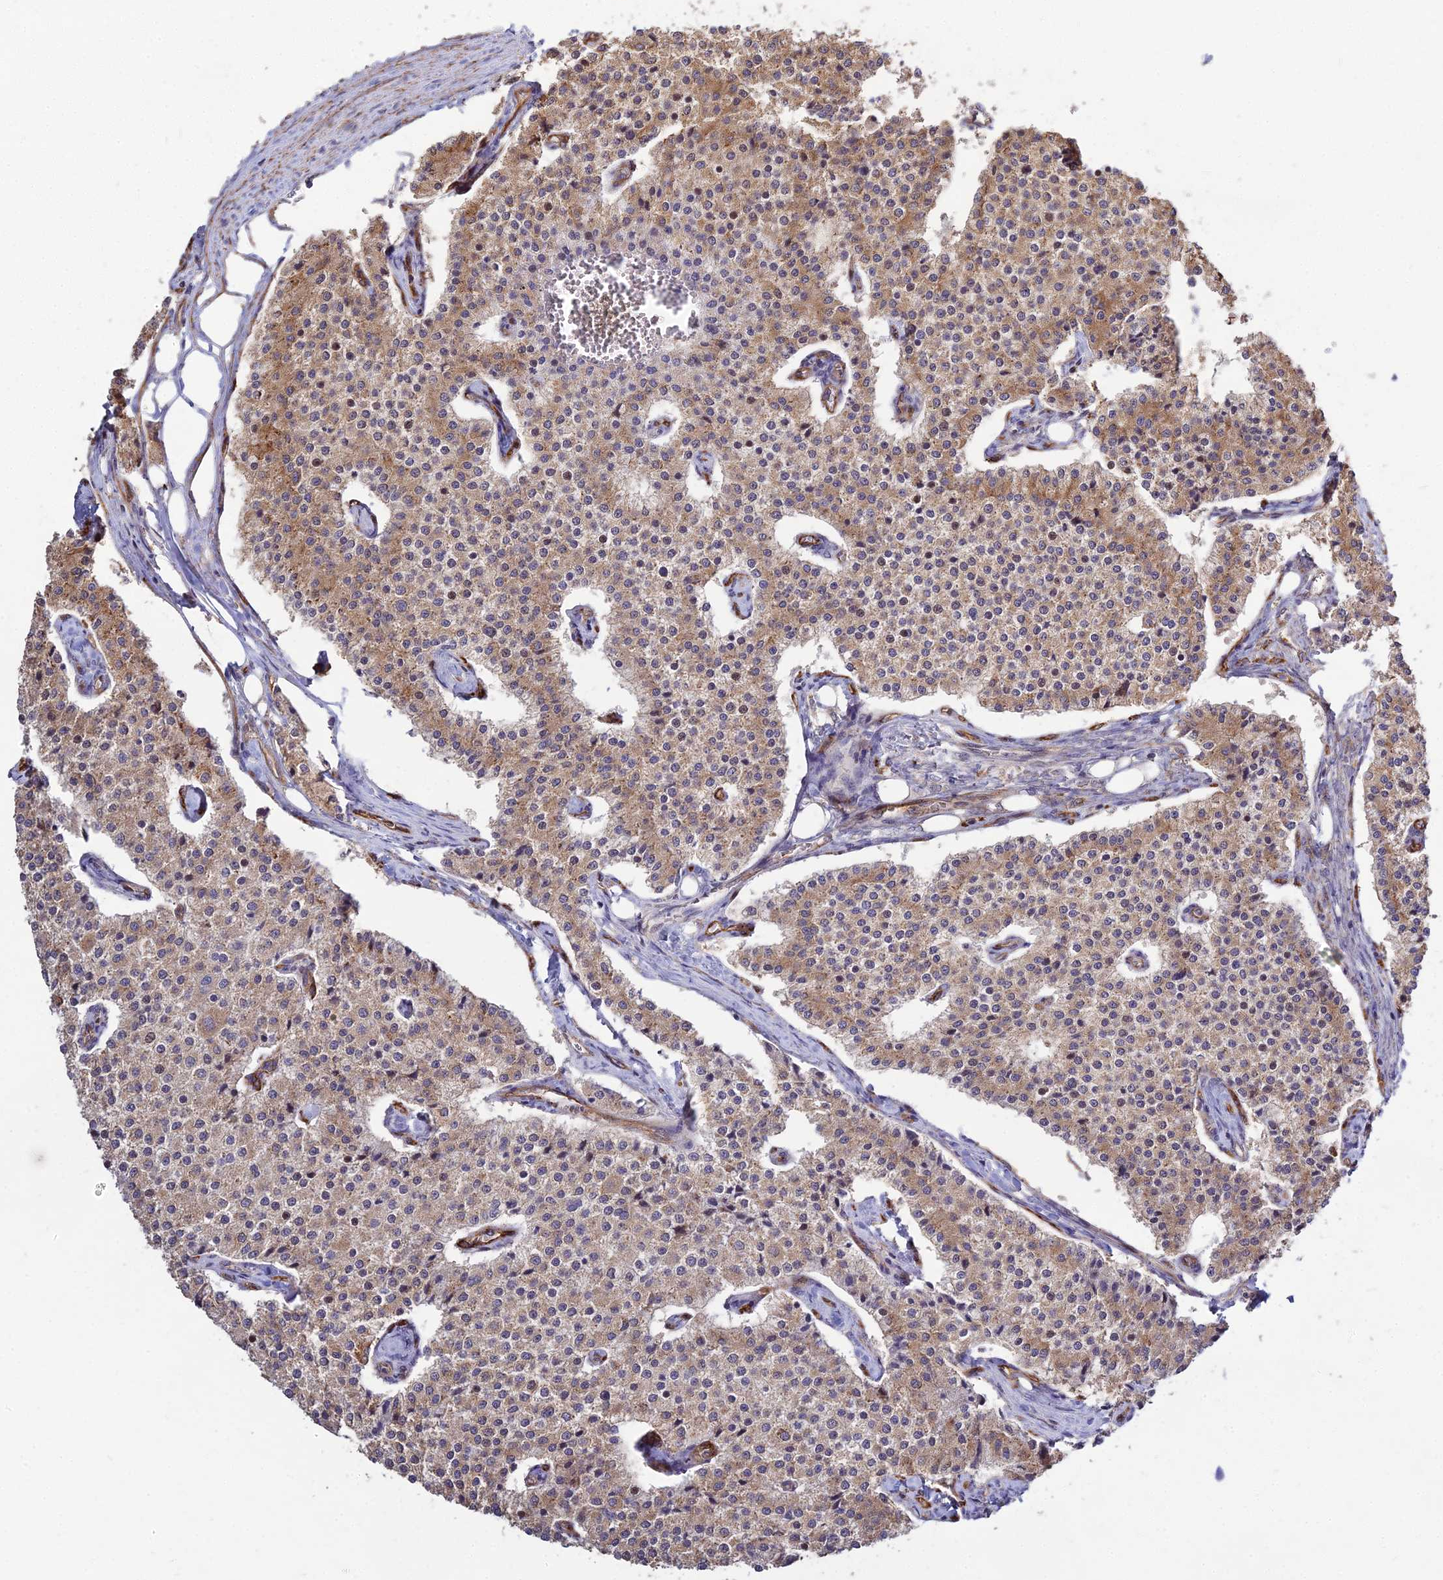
{"staining": {"intensity": "moderate", "quantity": ">75%", "location": "cytoplasmic/membranous"}, "tissue": "carcinoid", "cell_type": "Tumor cells", "image_type": "cancer", "snomed": [{"axis": "morphology", "description": "Carcinoid, malignant, NOS"}, {"axis": "topography", "description": "Colon"}], "caption": "Immunohistochemistry (DAB (3,3'-diaminobenzidine)) staining of carcinoid displays moderate cytoplasmic/membranous protein positivity in approximately >75% of tumor cells.", "gene": "GRTP1", "patient": {"sex": "female", "age": 52}}